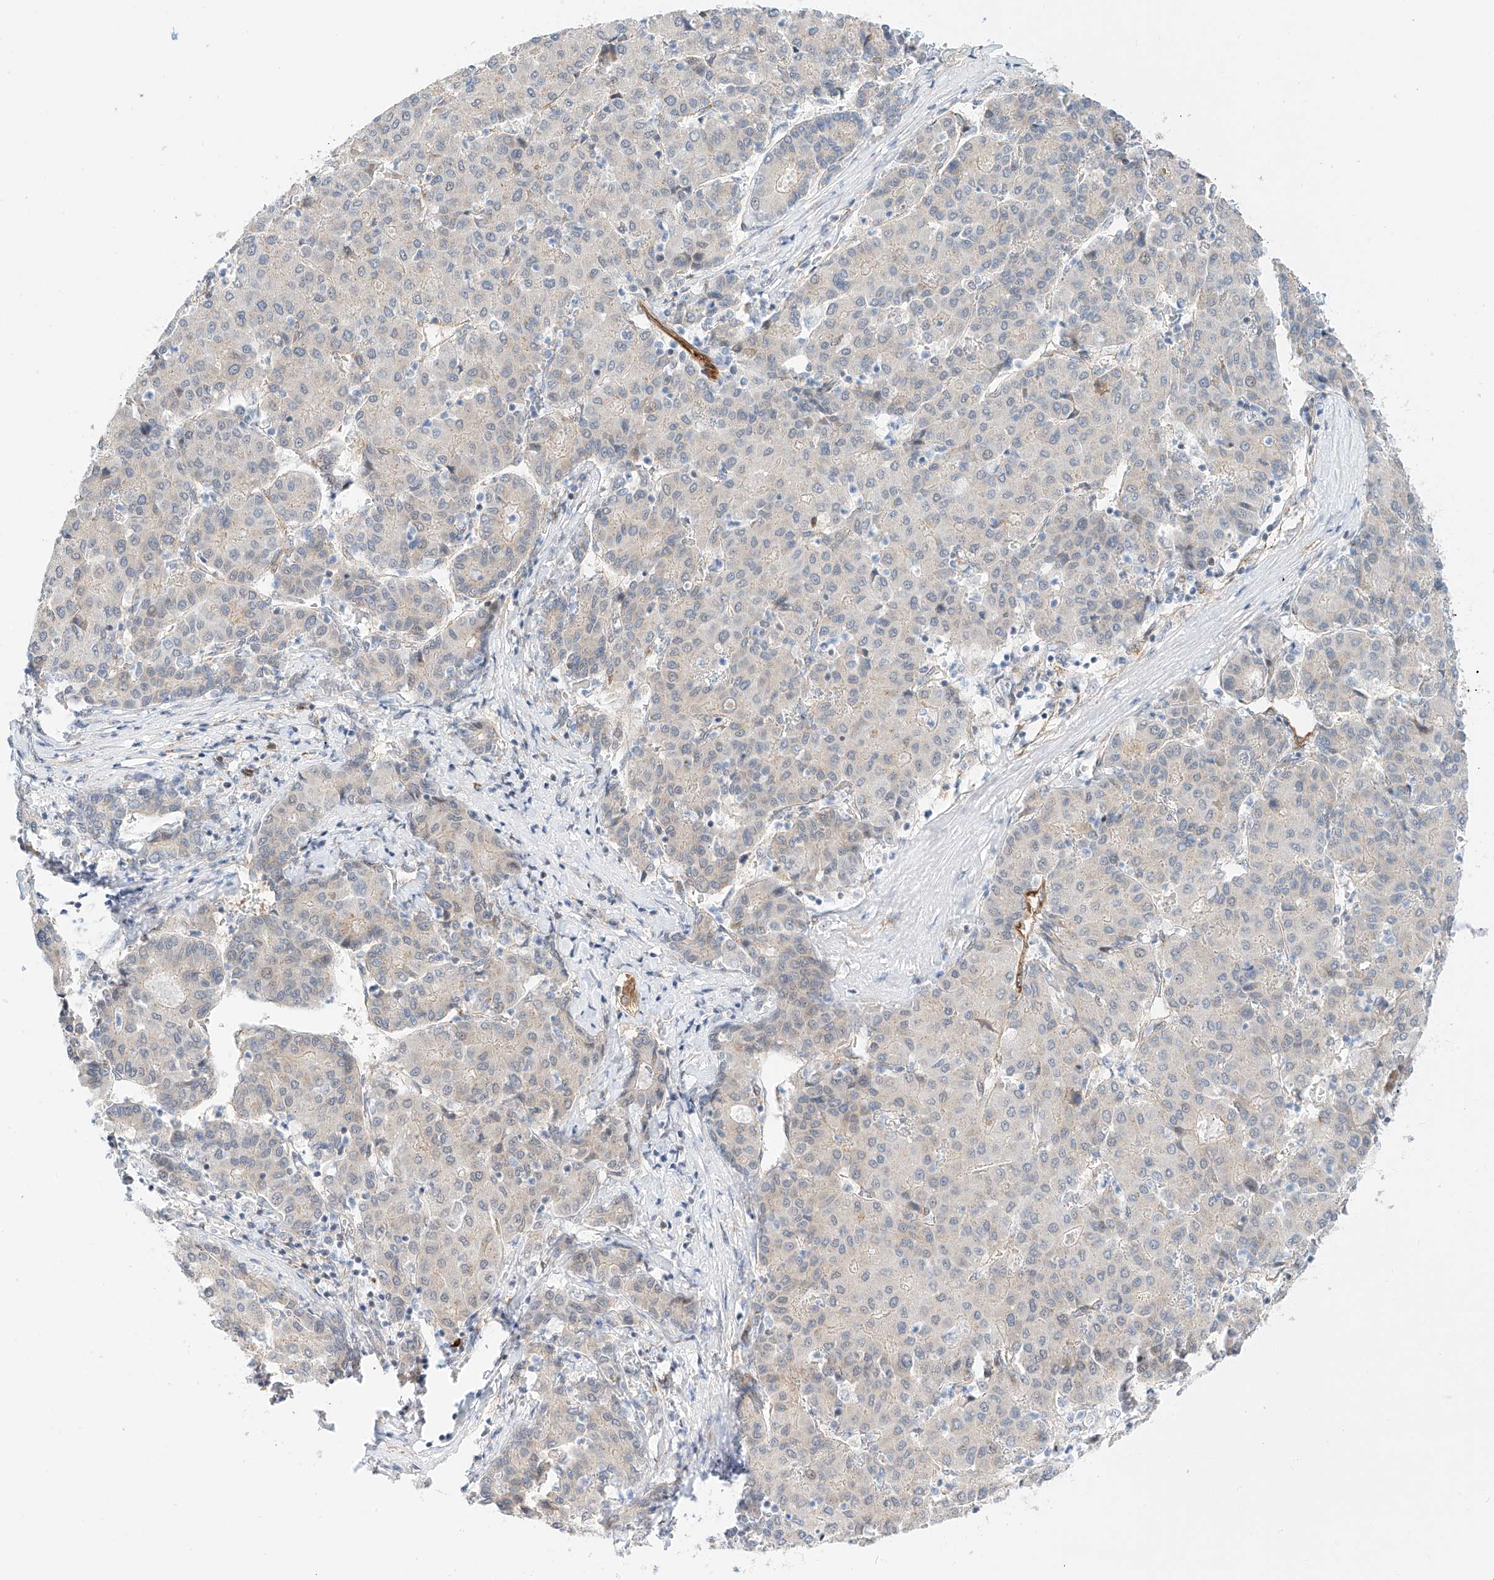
{"staining": {"intensity": "negative", "quantity": "none", "location": "none"}, "tissue": "liver cancer", "cell_type": "Tumor cells", "image_type": "cancer", "snomed": [{"axis": "morphology", "description": "Carcinoma, Hepatocellular, NOS"}, {"axis": "topography", "description": "Liver"}], "caption": "A micrograph of human hepatocellular carcinoma (liver) is negative for staining in tumor cells.", "gene": "CARMIL1", "patient": {"sex": "male", "age": 65}}